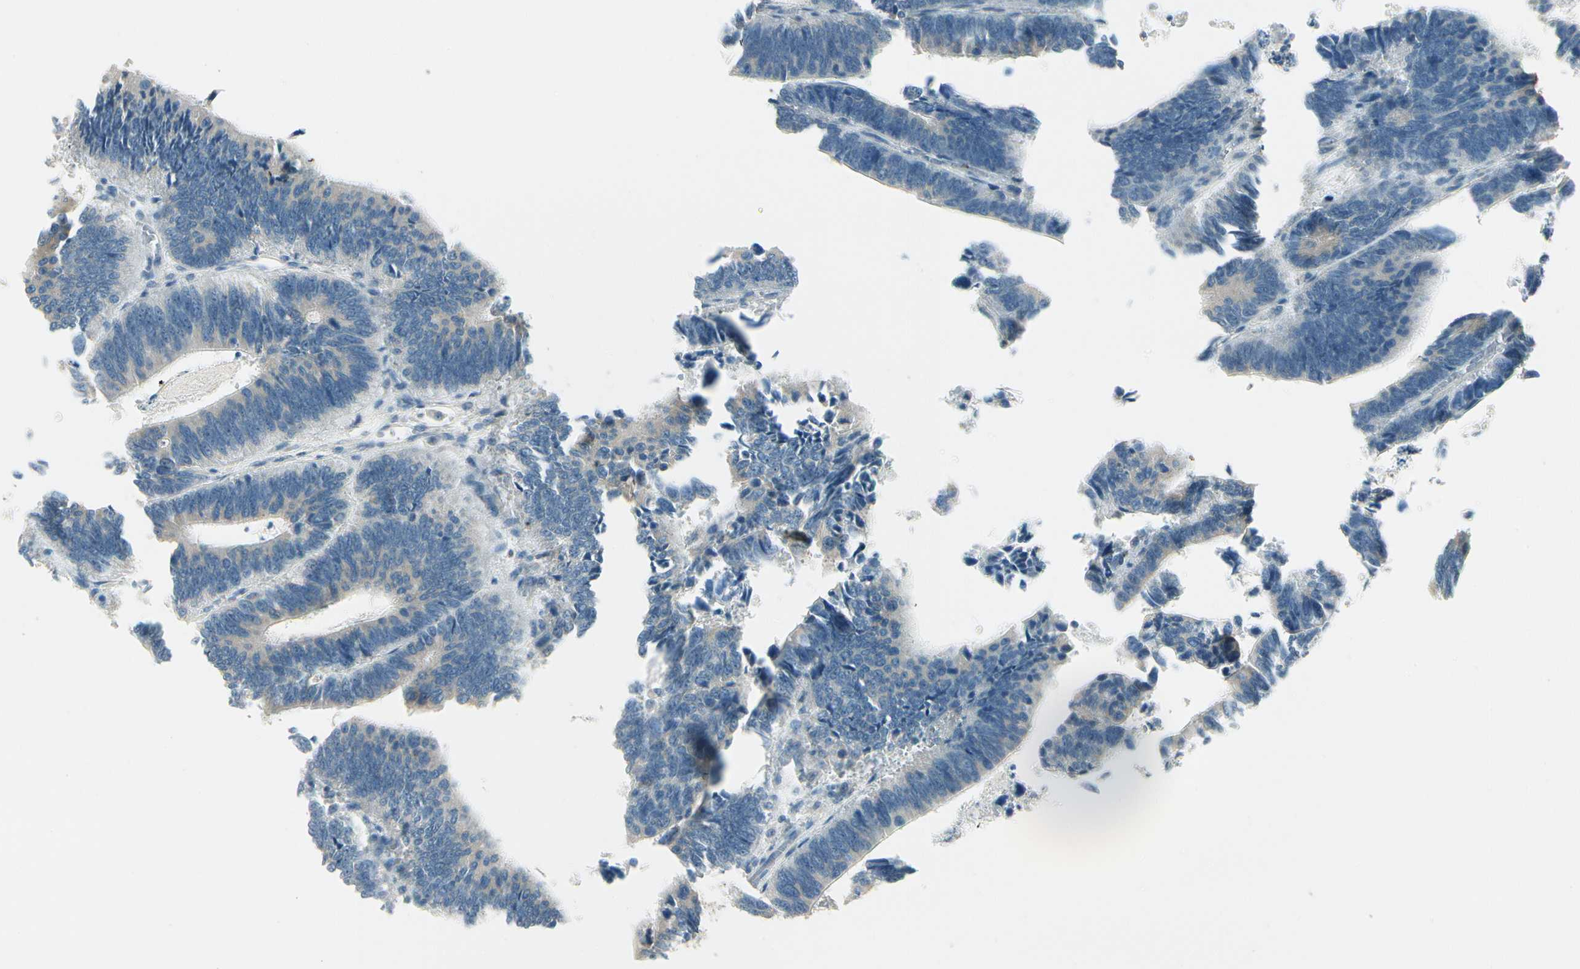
{"staining": {"intensity": "weak", "quantity": "<25%", "location": "cytoplasmic/membranous"}, "tissue": "colorectal cancer", "cell_type": "Tumor cells", "image_type": "cancer", "snomed": [{"axis": "morphology", "description": "Adenocarcinoma, NOS"}, {"axis": "topography", "description": "Colon"}], "caption": "Colorectal cancer (adenocarcinoma) stained for a protein using immunohistochemistry (IHC) demonstrates no expression tumor cells.", "gene": "BNIP1", "patient": {"sex": "male", "age": 72}}